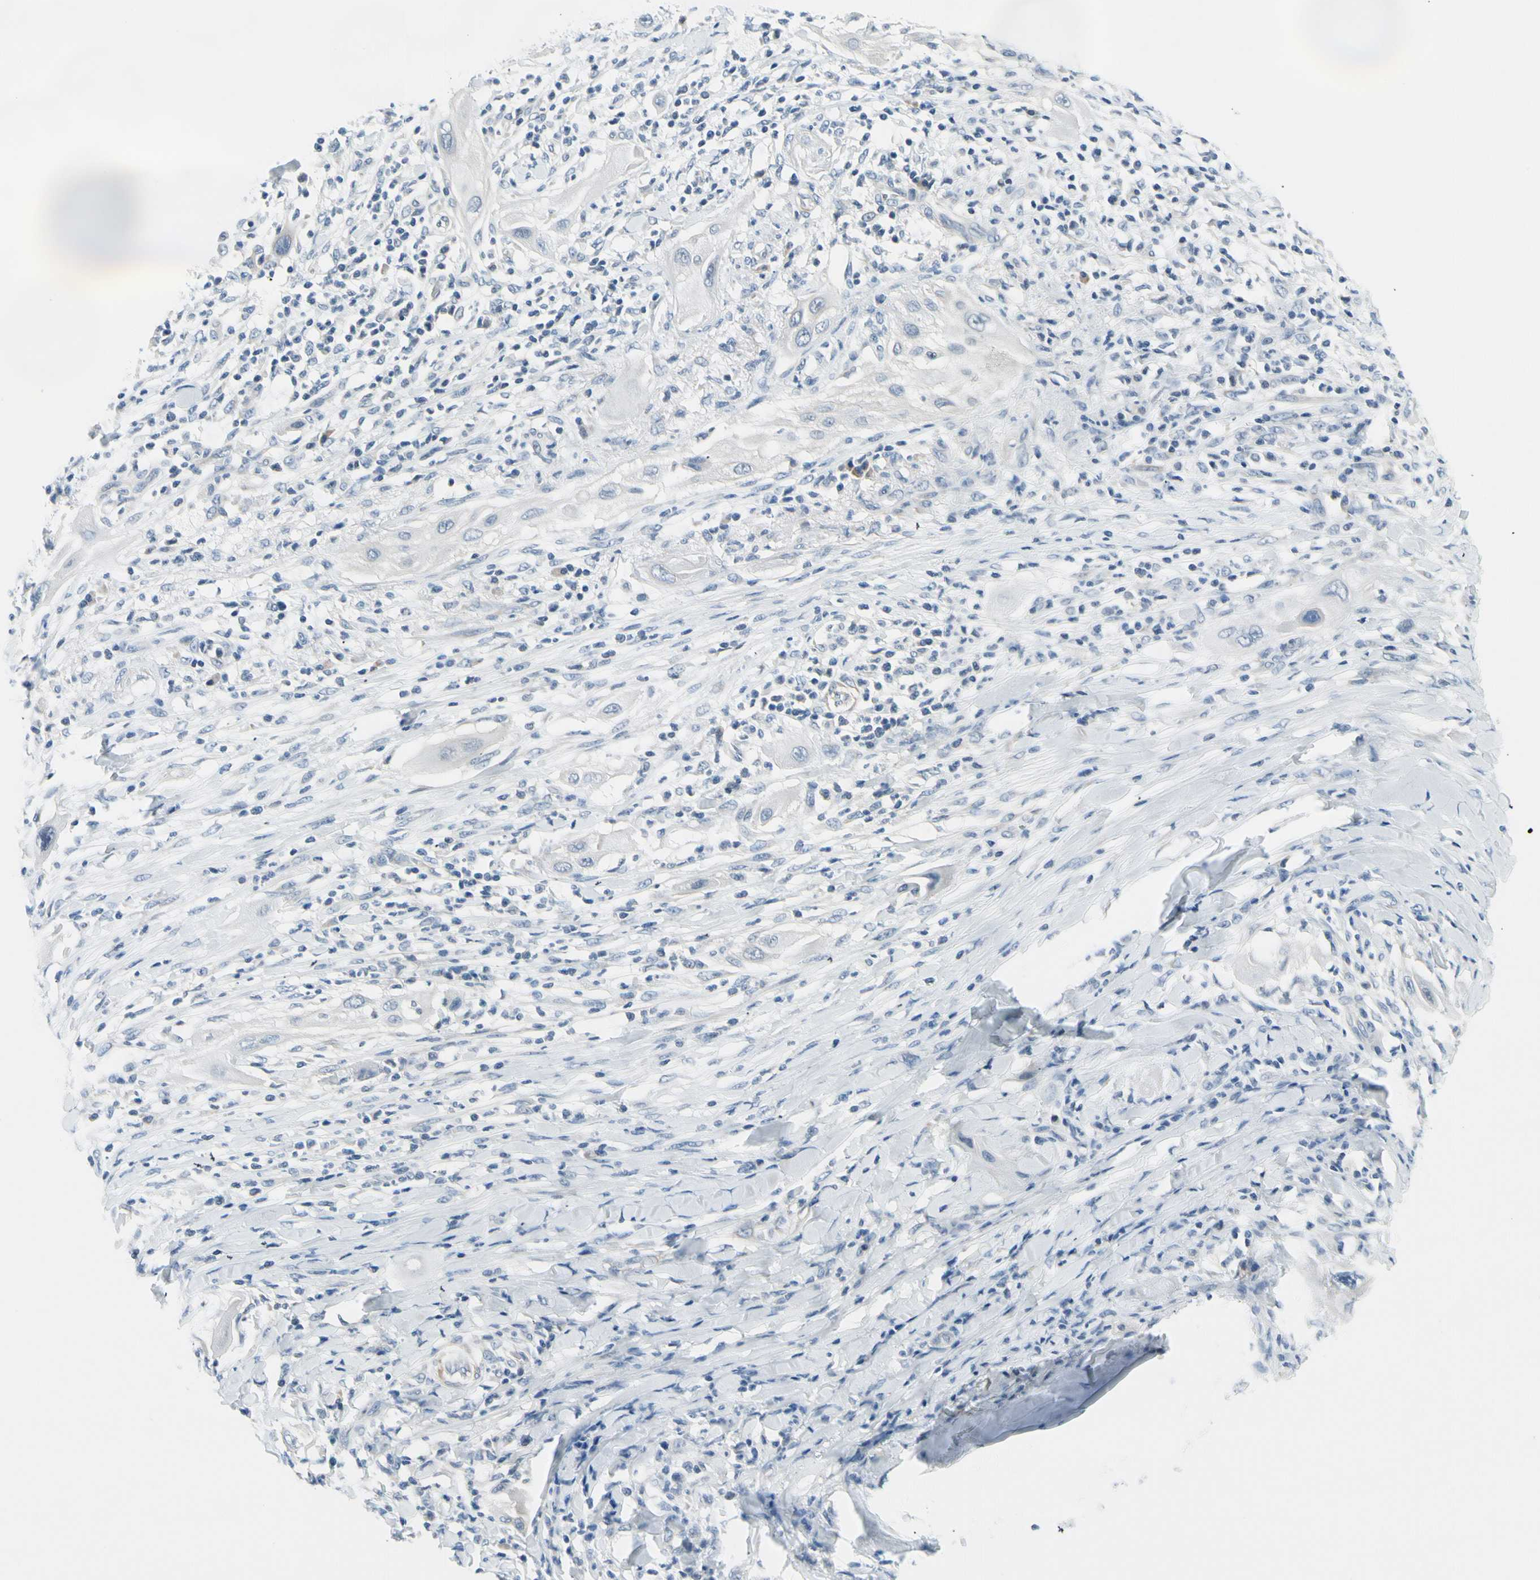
{"staining": {"intensity": "negative", "quantity": "none", "location": "none"}, "tissue": "lung cancer", "cell_type": "Tumor cells", "image_type": "cancer", "snomed": [{"axis": "morphology", "description": "Squamous cell carcinoma, NOS"}, {"axis": "topography", "description": "Lung"}], "caption": "This is an immunohistochemistry micrograph of squamous cell carcinoma (lung). There is no positivity in tumor cells.", "gene": "FCER2", "patient": {"sex": "female", "age": 47}}